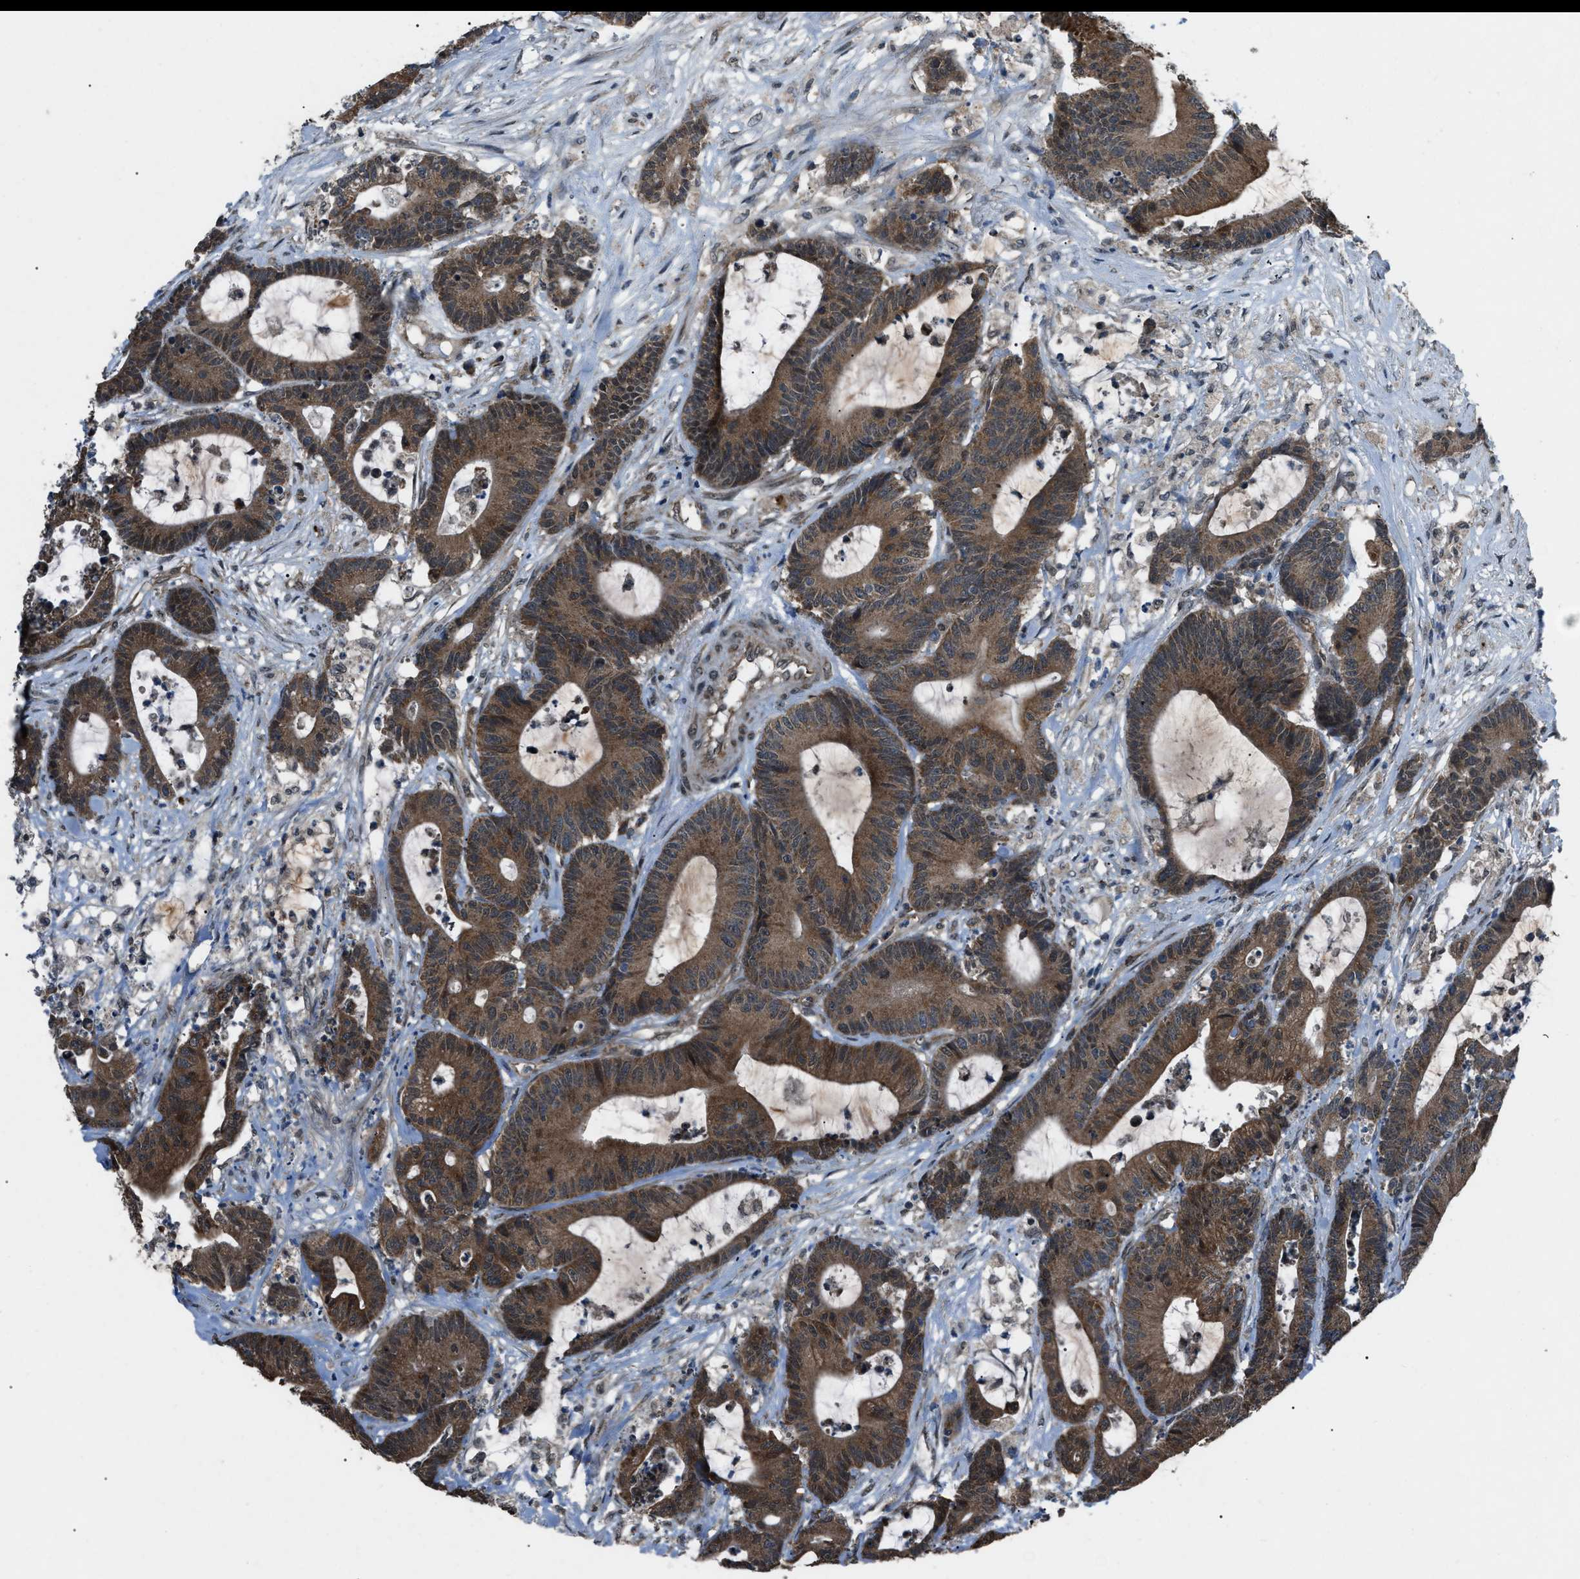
{"staining": {"intensity": "moderate", "quantity": ">75%", "location": "cytoplasmic/membranous"}, "tissue": "colorectal cancer", "cell_type": "Tumor cells", "image_type": "cancer", "snomed": [{"axis": "morphology", "description": "Adenocarcinoma, NOS"}, {"axis": "topography", "description": "Colon"}], "caption": "There is medium levels of moderate cytoplasmic/membranous positivity in tumor cells of colorectal cancer, as demonstrated by immunohistochemical staining (brown color).", "gene": "ZFAND2A", "patient": {"sex": "female", "age": 84}}